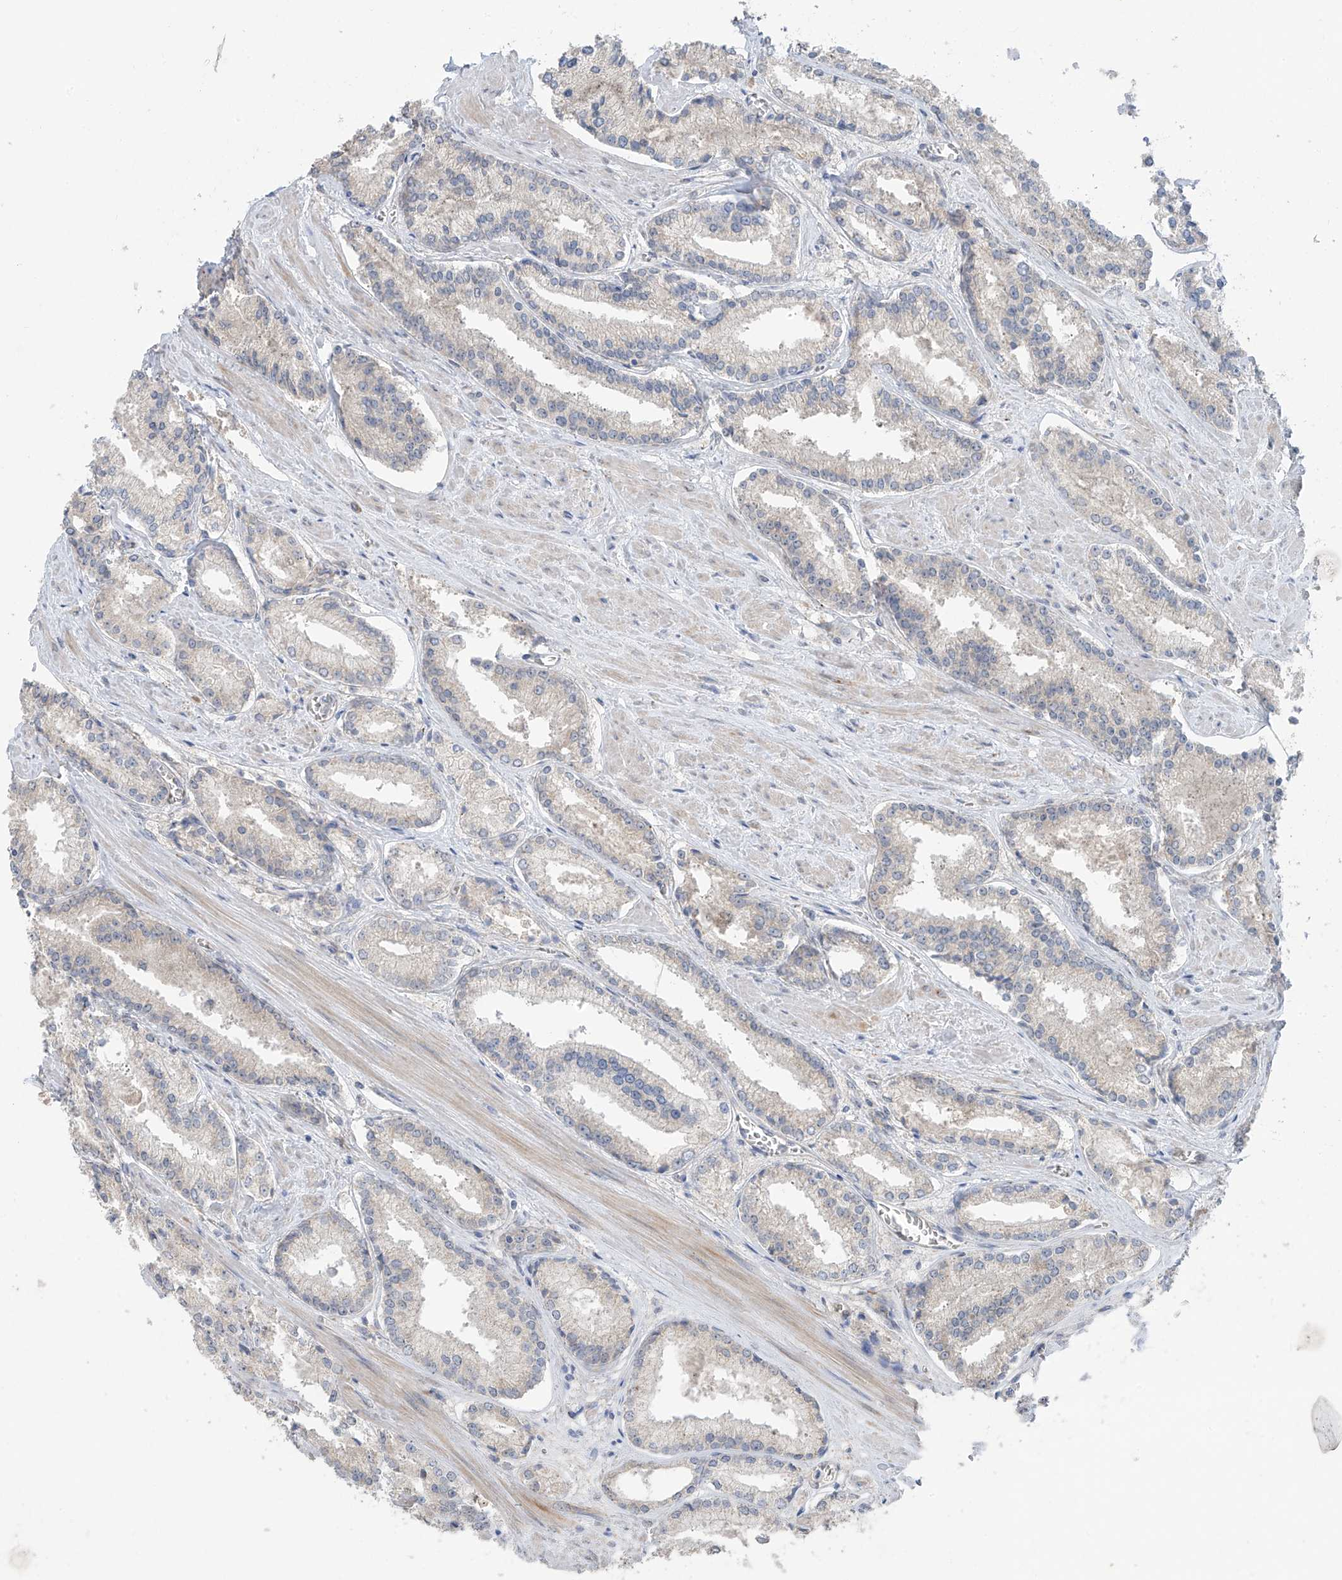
{"staining": {"intensity": "negative", "quantity": "none", "location": "none"}, "tissue": "prostate cancer", "cell_type": "Tumor cells", "image_type": "cancer", "snomed": [{"axis": "morphology", "description": "Adenocarcinoma, Low grade"}, {"axis": "topography", "description": "Prostate"}], "caption": "Prostate cancer (adenocarcinoma (low-grade)) stained for a protein using immunohistochemistry reveals no expression tumor cells.", "gene": "NALCN", "patient": {"sex": "male", "age": 54}}